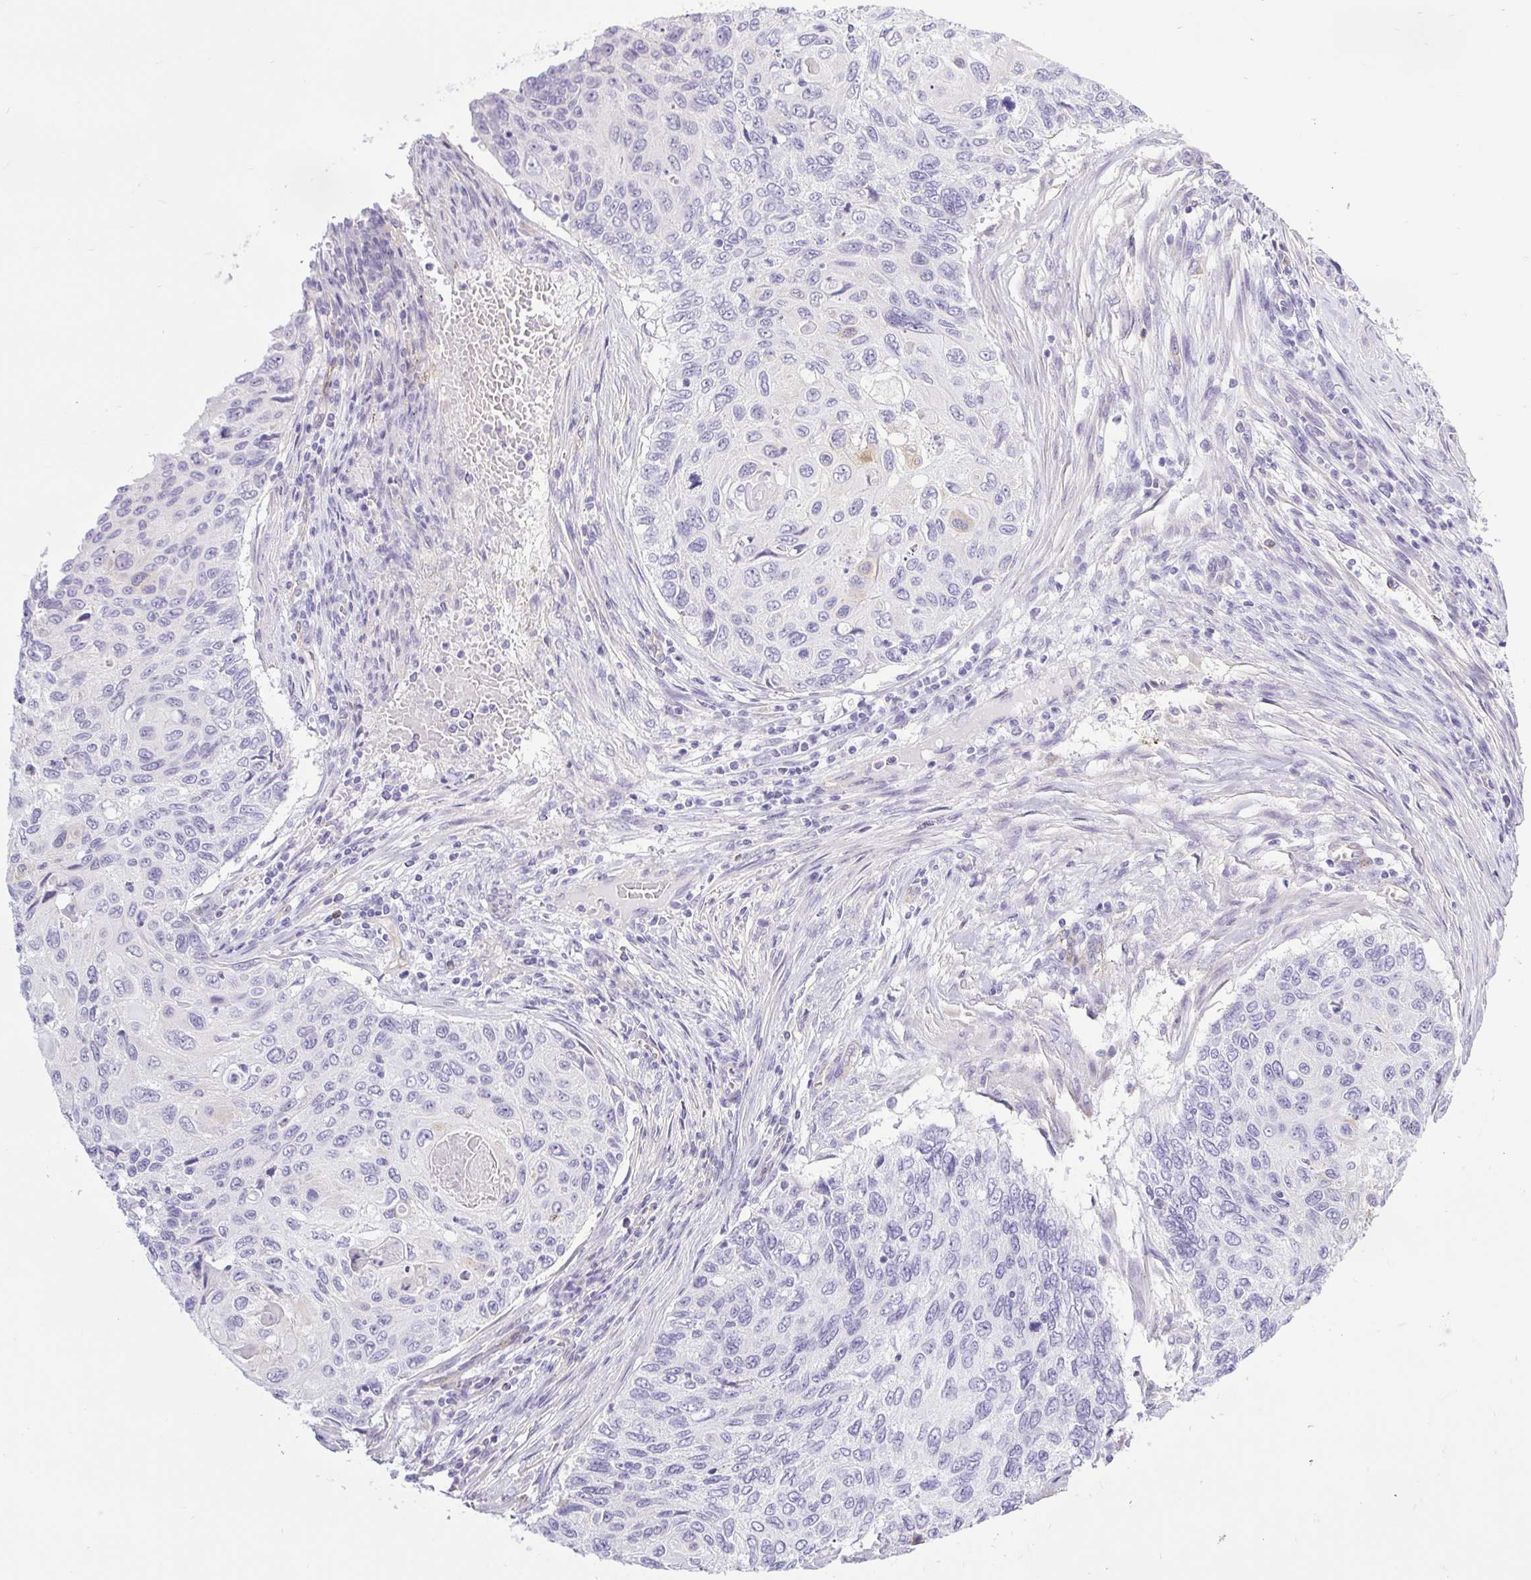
{"staining": {"intensity": "negative", "quantity": "none", "location": "none"}, "tissue": "cervical cancer", "cell_type": "Tumor cells", "image_type": "cancer", "snomed": [{"axis": "morphology", "description": "Squamous cell carcinoma, NOS"}, {"axis": "topography", "description": "Cervix"}], "caption": "An IHC image of cervical cancer (squamous cell carcinoma) is shown. There is no staining in tumor cells of cervical cancer (squamous cell carcinoma). (Immunohistochemistry, brightfield microscopy, high magnification).", "gene": "BCAS1", "patient": {"sex": "female", "age": 70}}